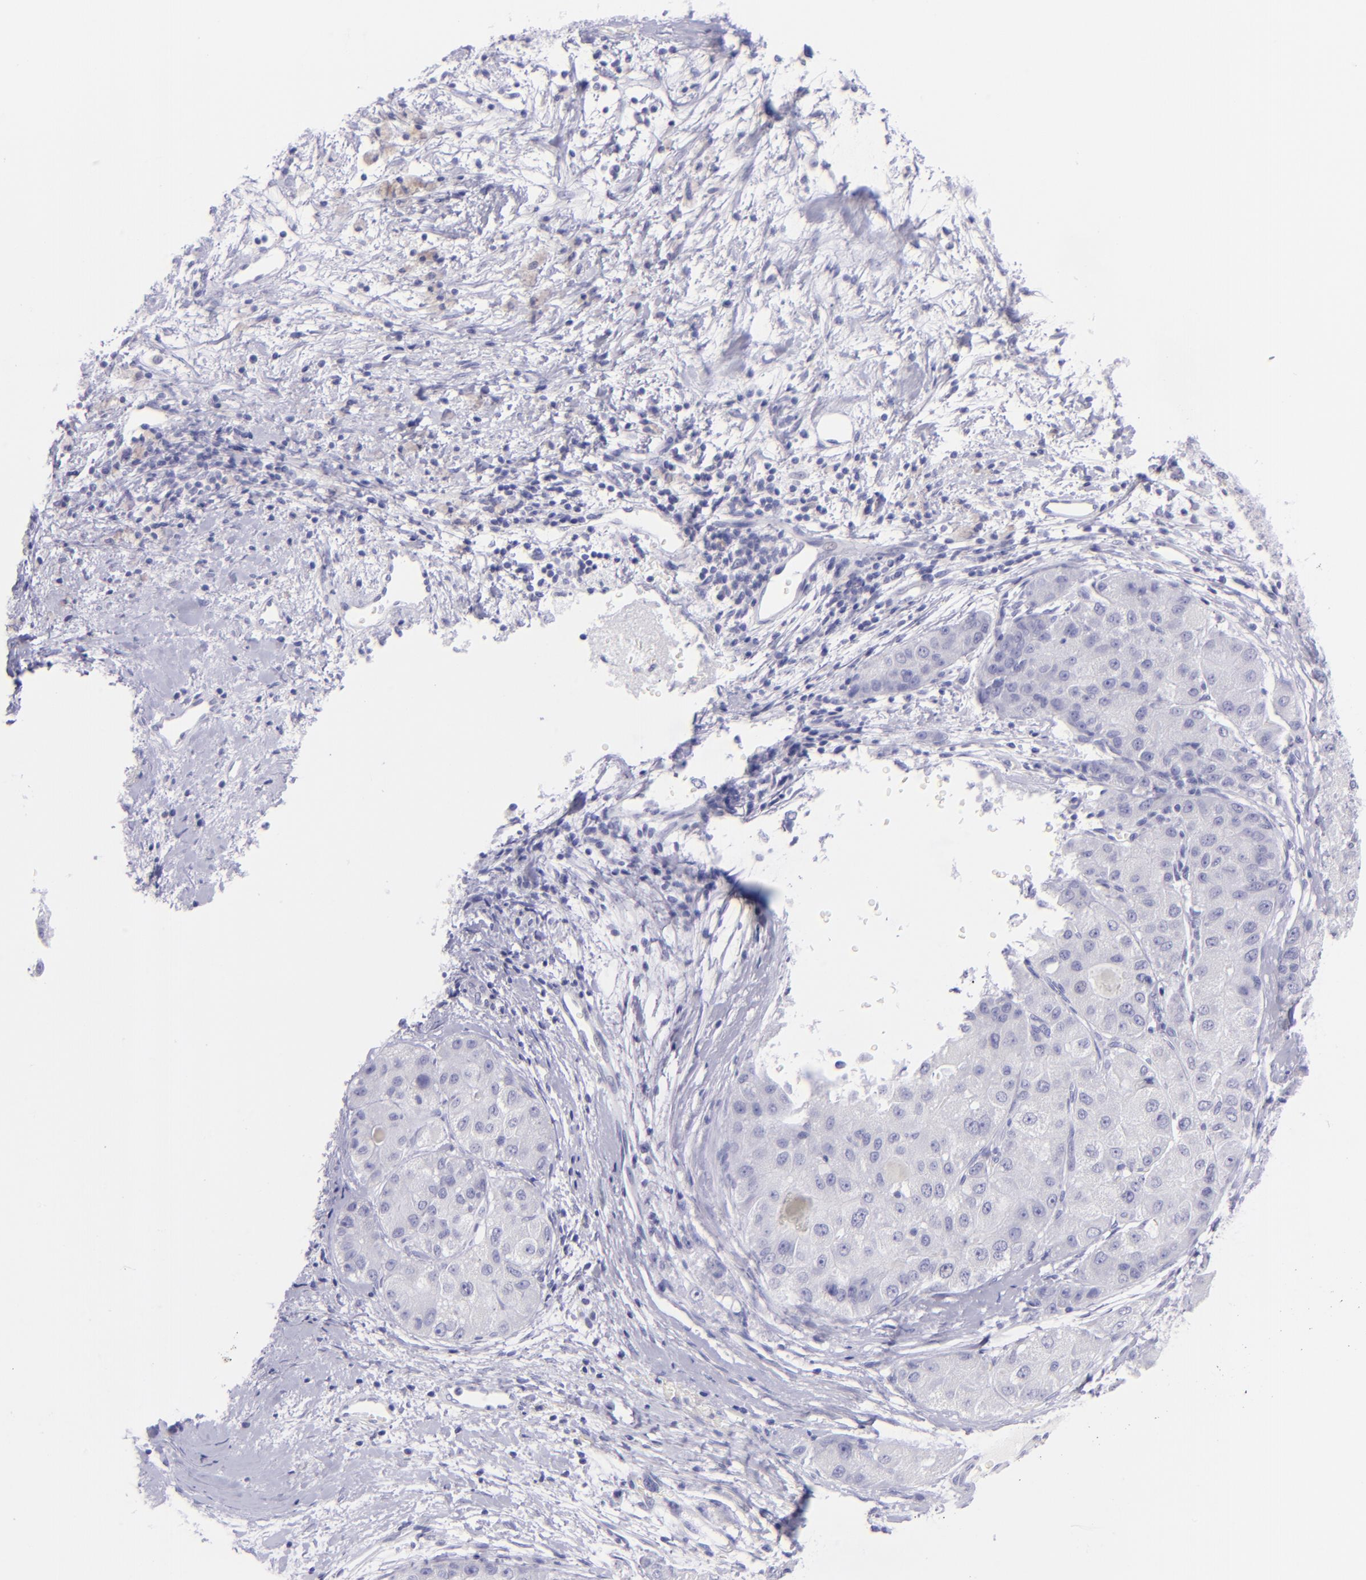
{"staining": {"intensity": "negative", "quantity": "none", "location": "none"}, "tissue": "liver cancer", "cell_type": "Tumor cells", "image_type": "cancer", "snomed": [{"axis": "morphology", "description": "Carcinoma, Hepatocellular, NOS"}, {"axis": "topography", "description": "Liver"}], "caption": "Immunohistochemical staining of liver cancer (hepatocellular carcinoma) shows no significant staining in tumor cells.", "gene": "CNP", "patient": {"sex": "male", "age": 80}}